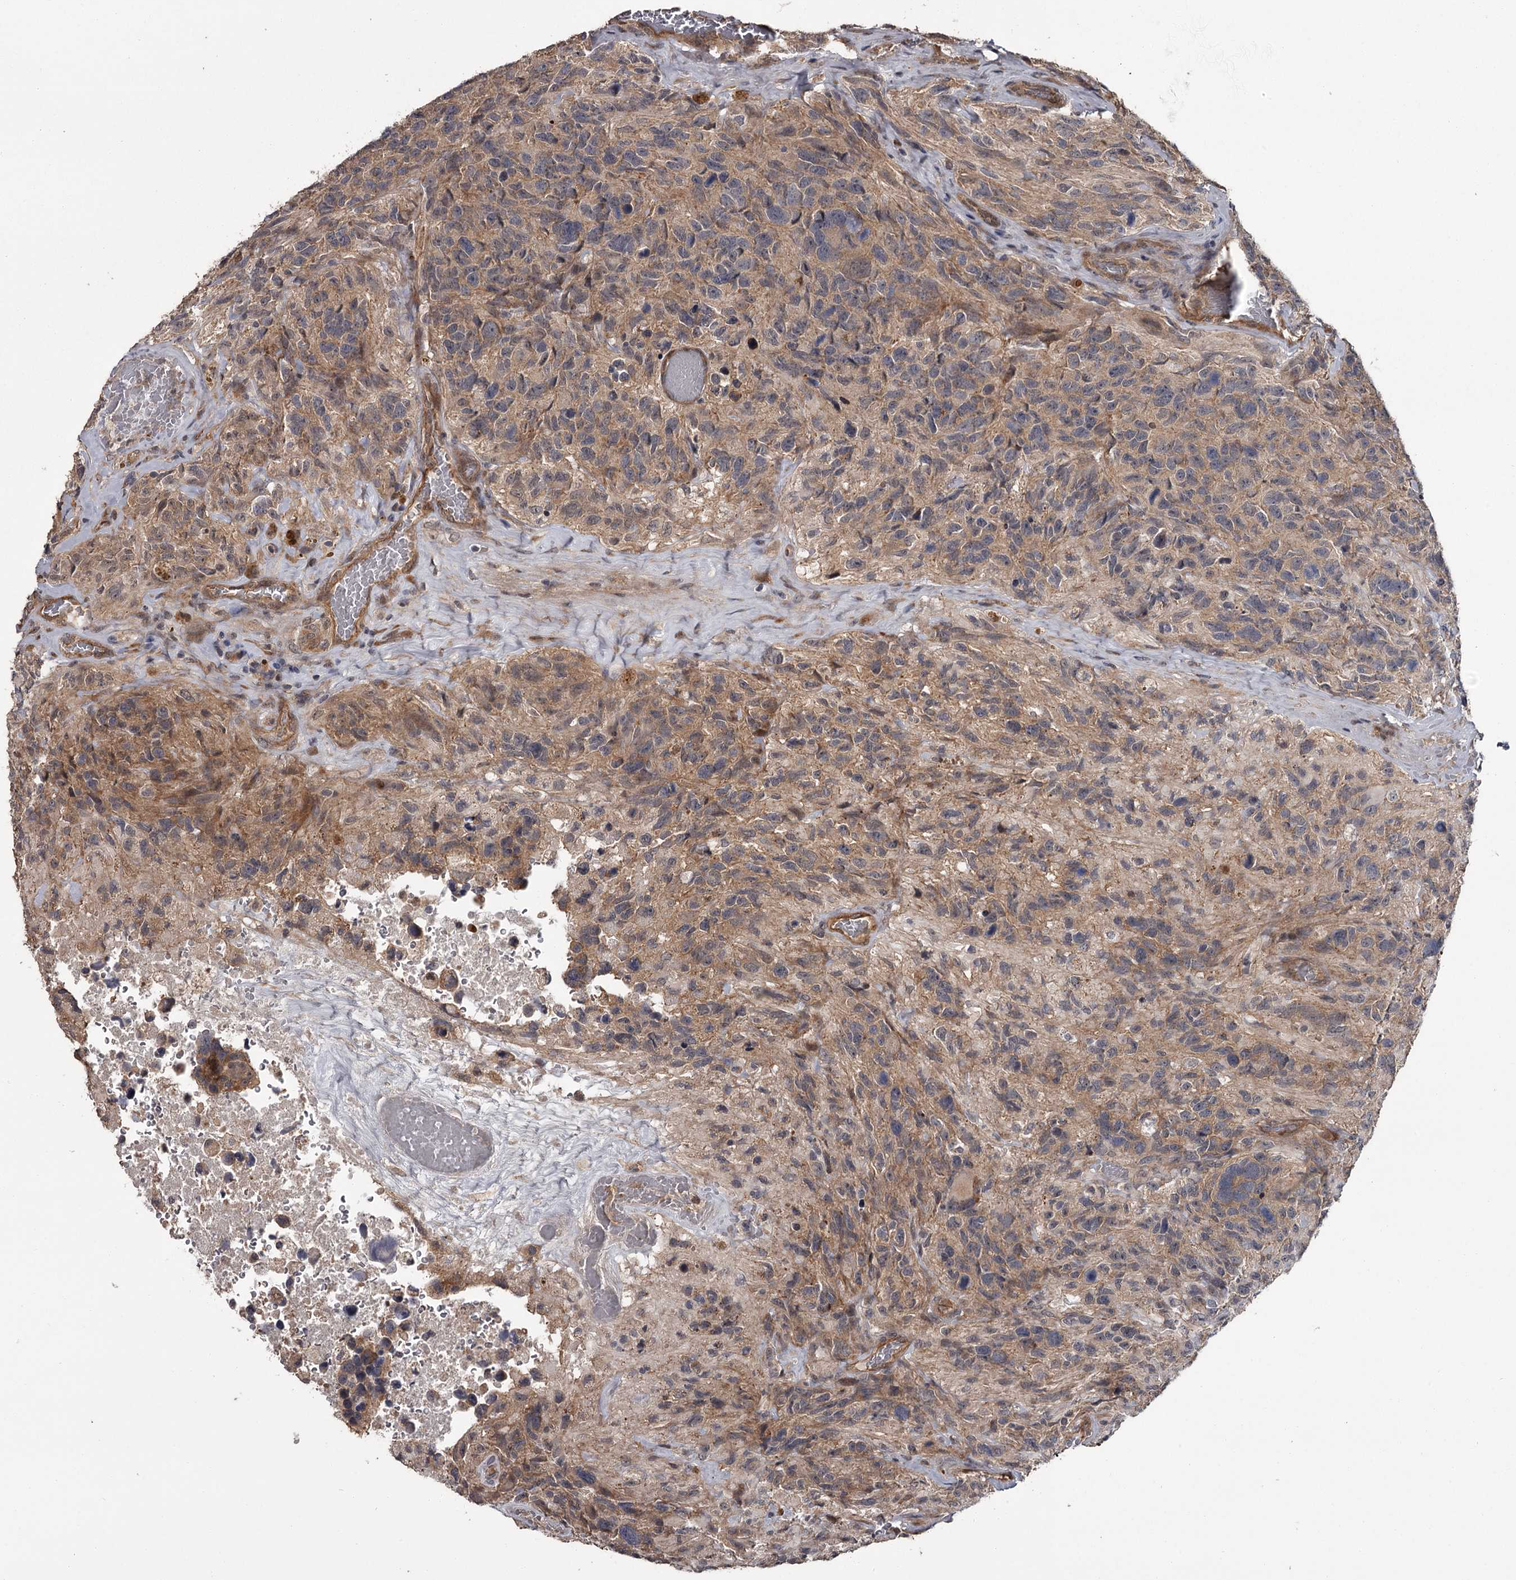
{"staining": {"intensity": "weak", "quantity": ">75%", "location": "cytoplasmic/membranous"}, "tissue": "glioma", "cell_type": "Tumor cells", "image_type": "cancer", "snomed": [{"axis": "morphology", "description": "Glioma, malignant, High grade"}, {"axis": "topography", "description": "Brain"}], "caption": "Tumor cells display low levels of weak cytoplasmic/membranous expression in approximately >75% of cells in human high-grade glioma (malignant). (Stains: DAB in brown, nuclei in blue, Microscopy: brightfield microscopy at high magnification).", "gene": "CDC42EP2", "patient": {"sex": "male", "age": 69}}